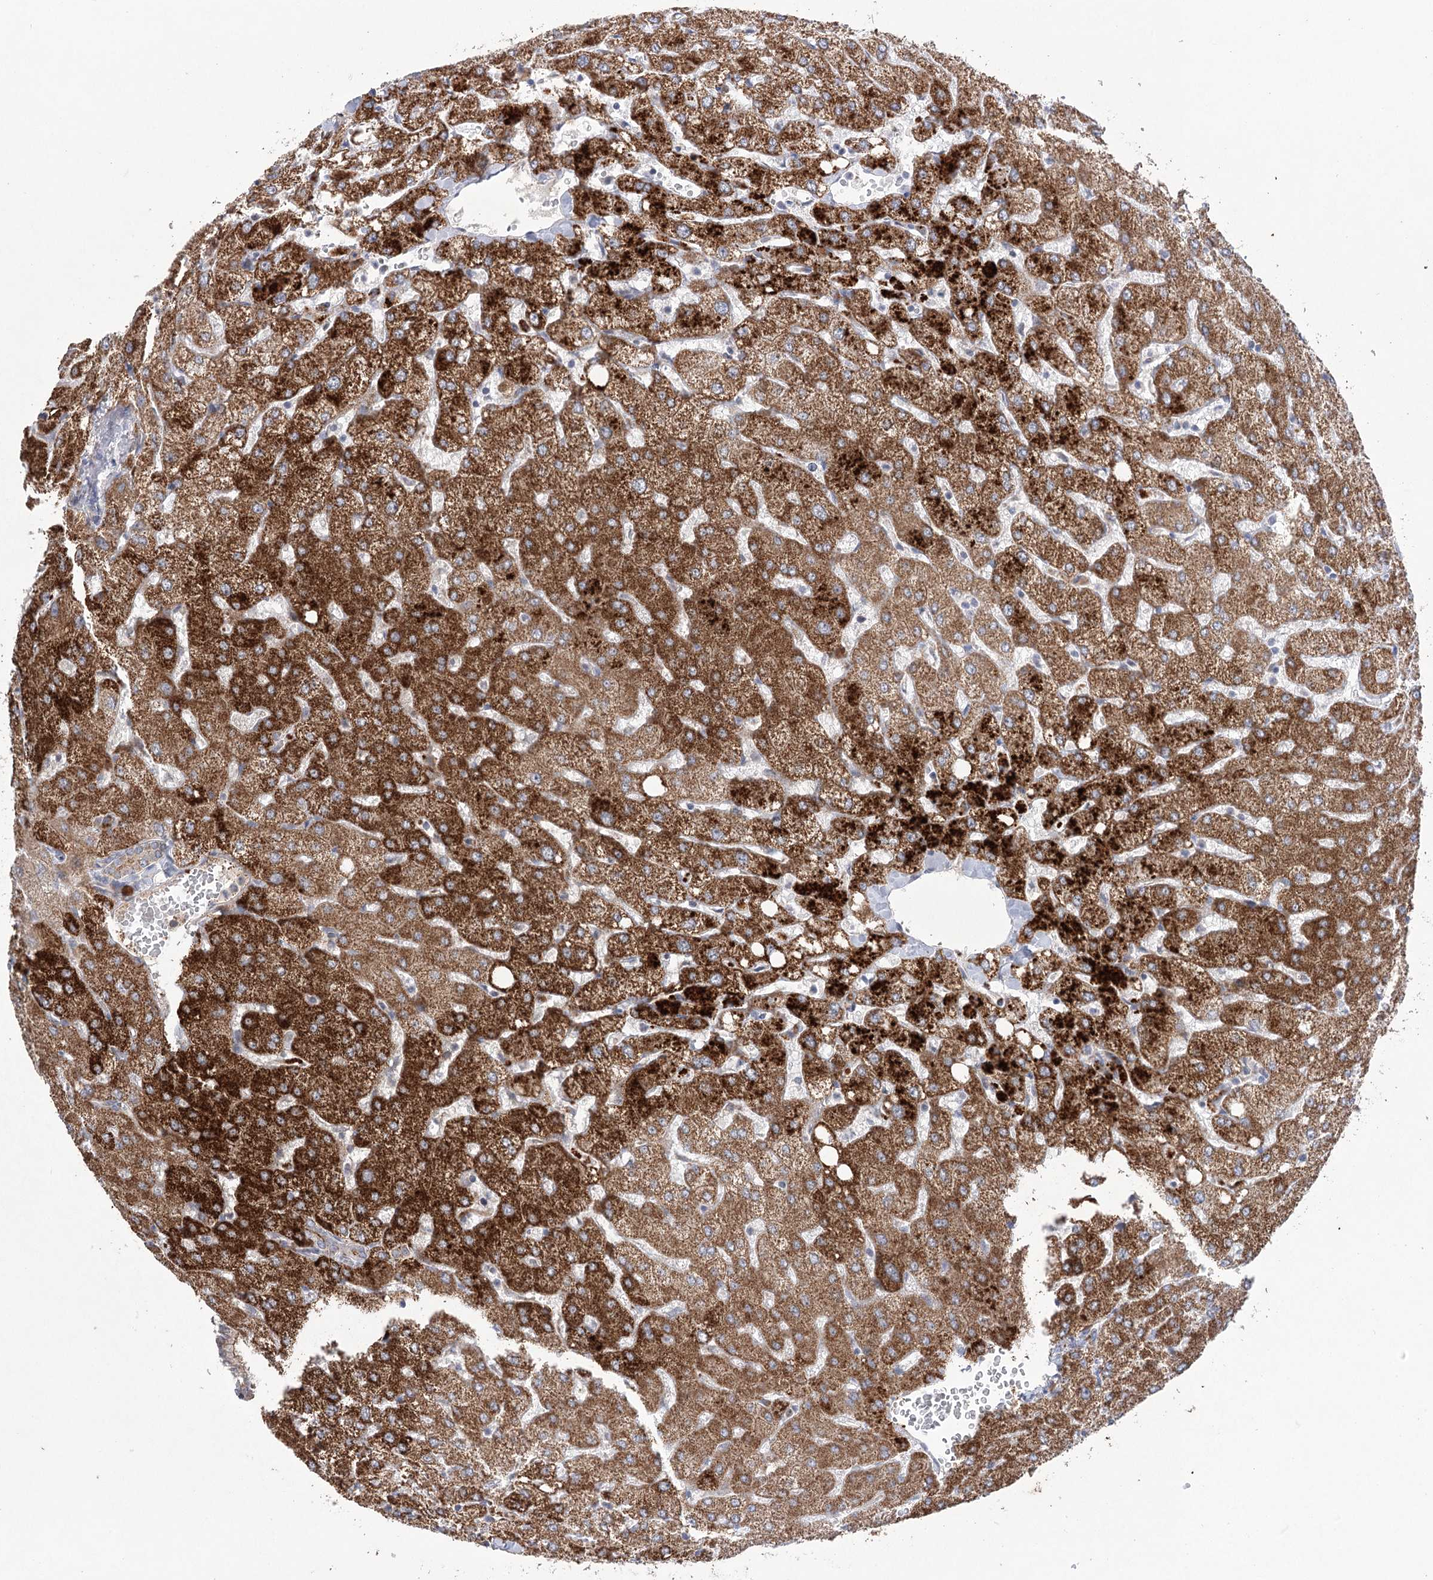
{"staining": {"intensity": "weak", "quantity": "25%-75%", "location": "cytoplasmic/membranous"}, "tissue": "liver", "cell_type": "Cholangiocytes", "image_type": "normal", "snomed": [{"axis": "morphology", "description": "Normal tissue, NOS"}, {"axis": "topography", "description": "Liver"}], "caption": "A low amount of weak cytoplasmic/membranous positivity is identified in approximately 25%-75% of cholangiocytes in normal liver.", "gene": "ECHDC3", "patient": {"sex": "female", "age": 54}}